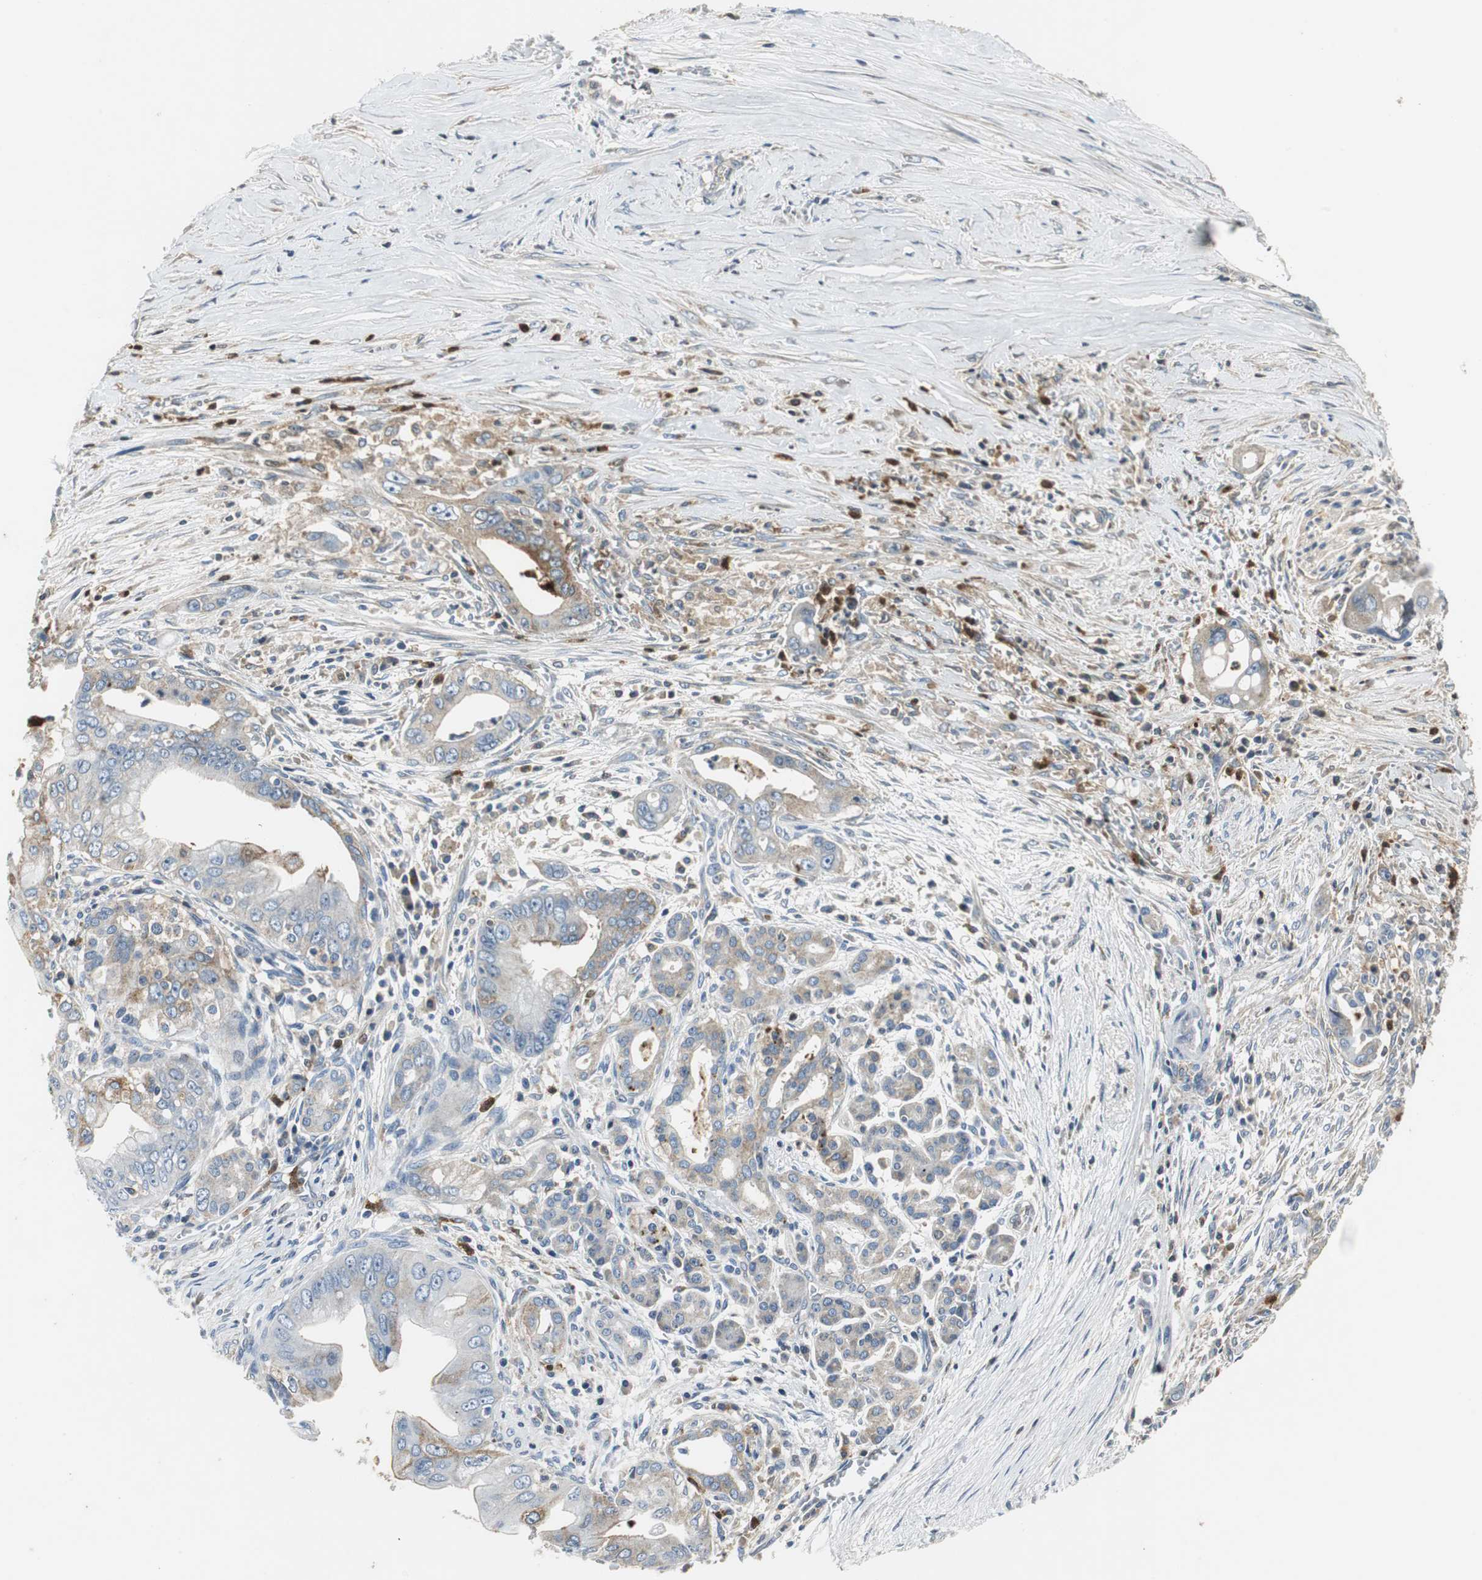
{"staining": {"intensity": "weak", "quantity": "25%-75%", "location": "cytoplasmic/membranous"}, "tissue": "pancreatic cancer", "cell_type": "Tumor cells", "image_type": "cancer", "snomed": [{"axis": "morphology", "description": "Adenocarcinoma, NOS"}, {"axis": "topography", "description": "Pancreas"}], "caption": "A low amount of weak cytoplasmic/membranous positivity is identified in approximately 25%-75% of tumor cells in pancreatic cancer (adenocarcinoma) tissue.", "gene": "ORM1", "patient": {"sex": "male", "age": 59}}